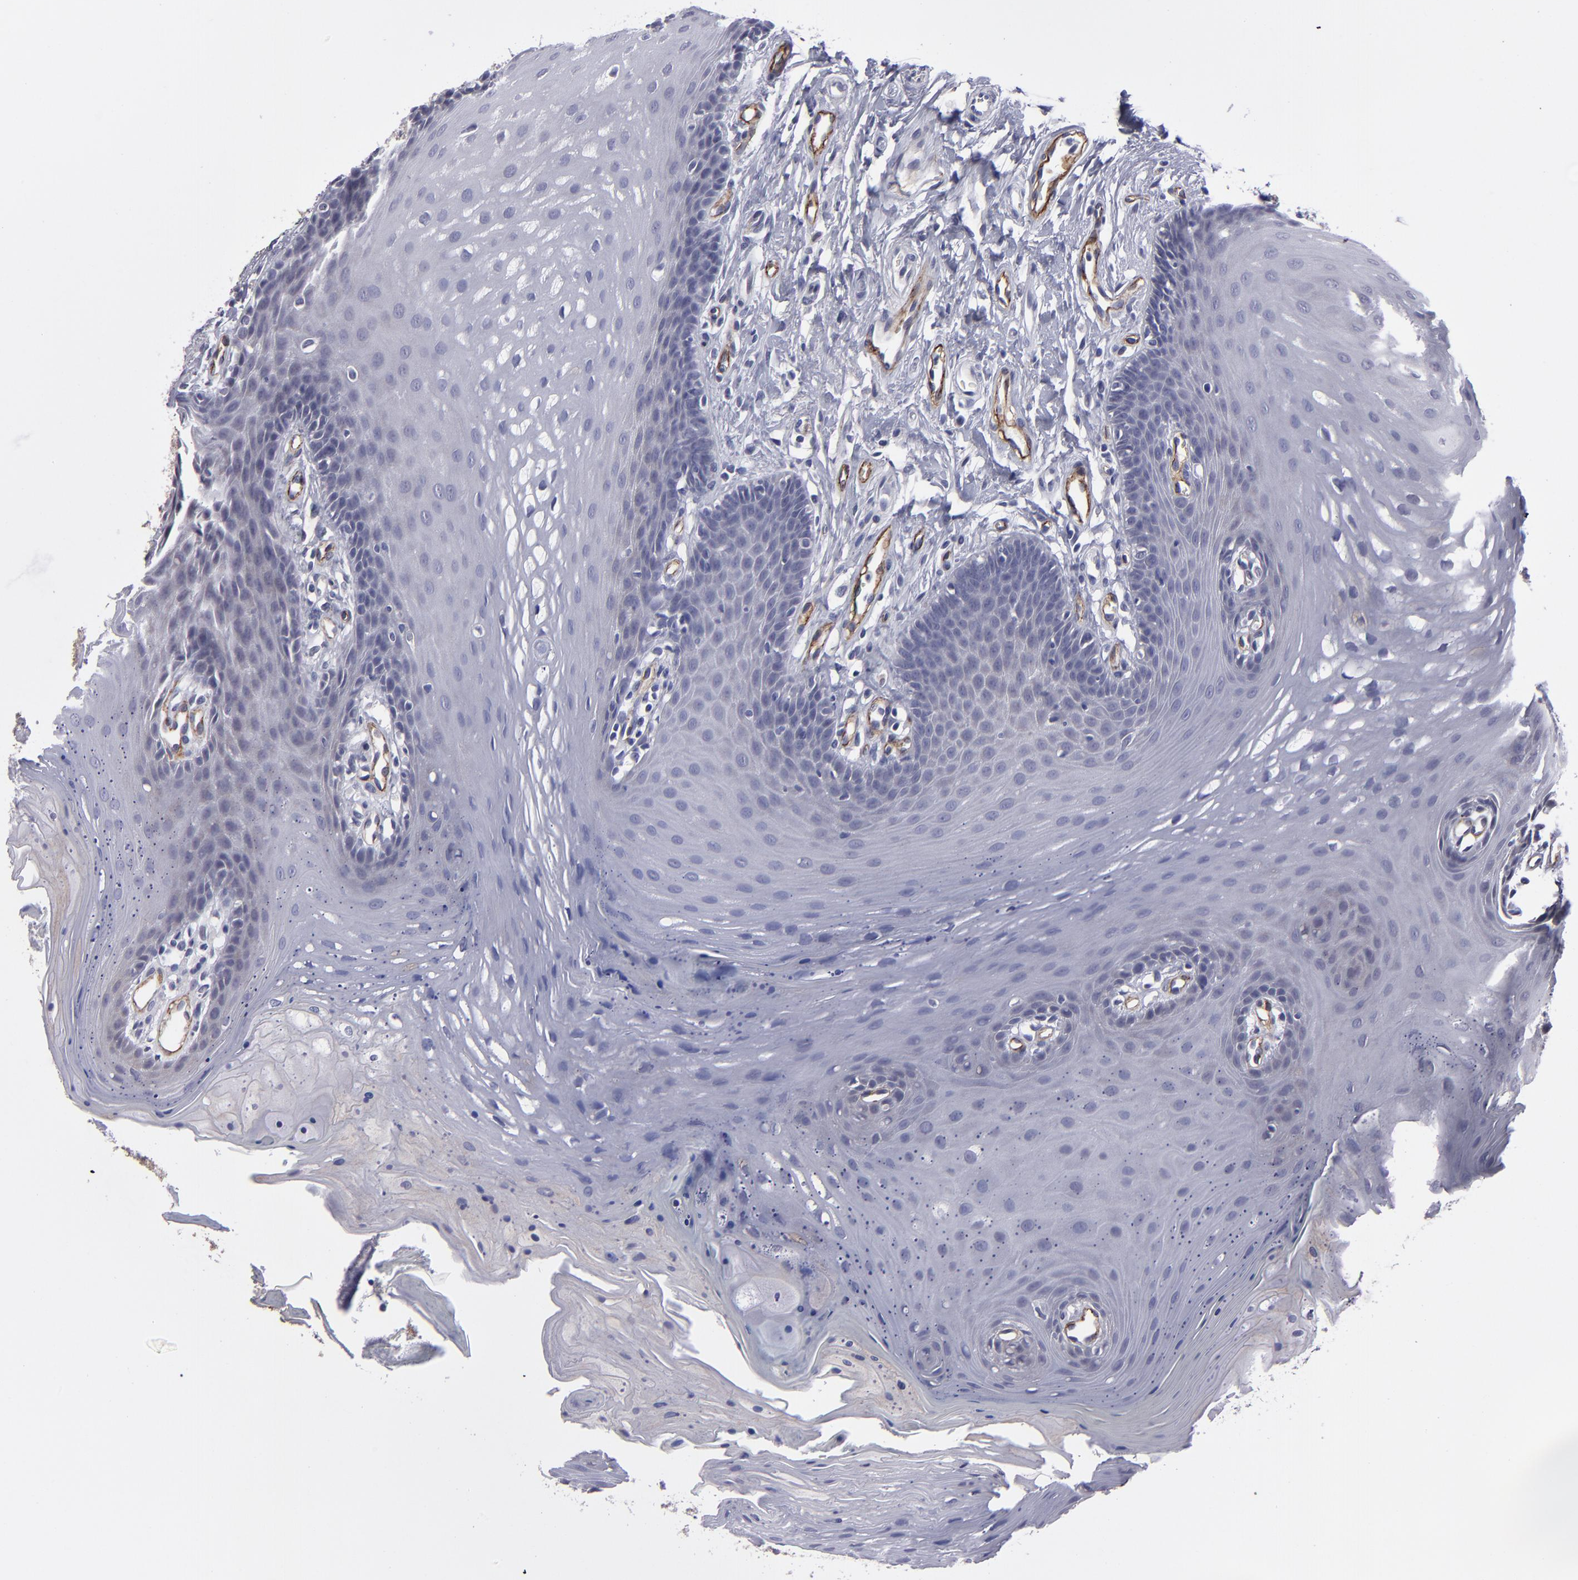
{"staining": {"intensity": "negative", "quantity": "none", "location": "none"}, "tissue": "oral mucosa", "cell_type": "Squamous epithelial cells", "image_type": "normal", "snomed": [{"axis": "morphology", "description": "Normal tissue, NOS"}, {"axis": "topography", "description": "Oral tissue"}], "caption": "High power microscopy micrograph of an immunohistochemistry photomicrograph of unremarkable oral mucosa, revealing no significant staining in squamous epithelial cells. (Brightfield microscopy of DAB IHC at high magnification).", "gene": "ZNF175", "patient": {"sex": "male", "age": 62}}